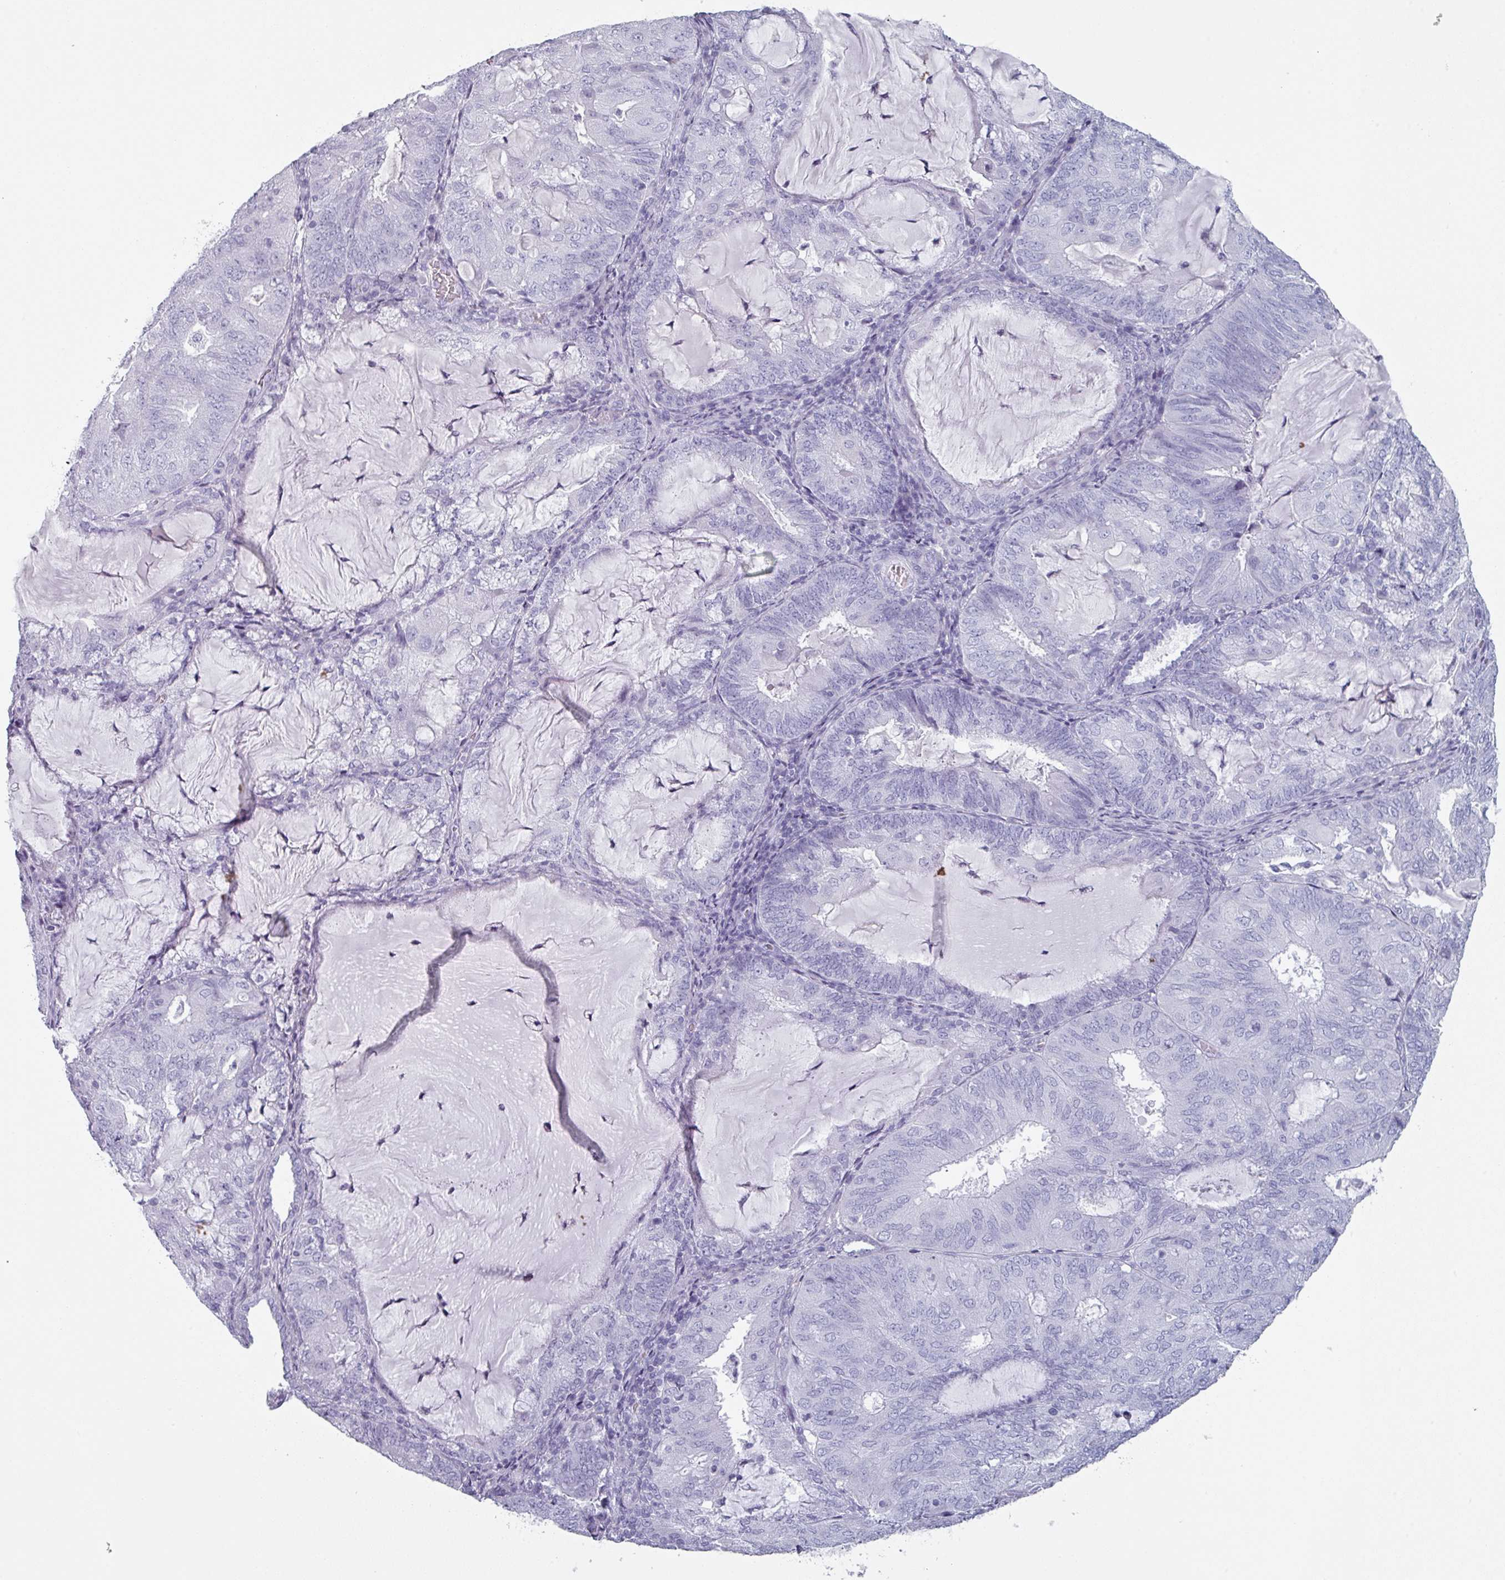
{"staining": {"intensity": "negative", "quantity": "none", "location": "none"}, "tissue": "endometrial cancer", "cell_type": "Tumor cells", "image_type": "cancer", "snomed": [{"axis": "morphology", "description": "Adenocarcinoma, NOS"}, {"axis": "topography", "description": "Endometrium"}], "caption": "This is an immunohistochemistry (IHC) image of human endometrial cancer (adenocarcinoma). There is no staining in tumor cells.", "gene": "SLC35G2", "patient": {"sex": "female", "age": 81}}